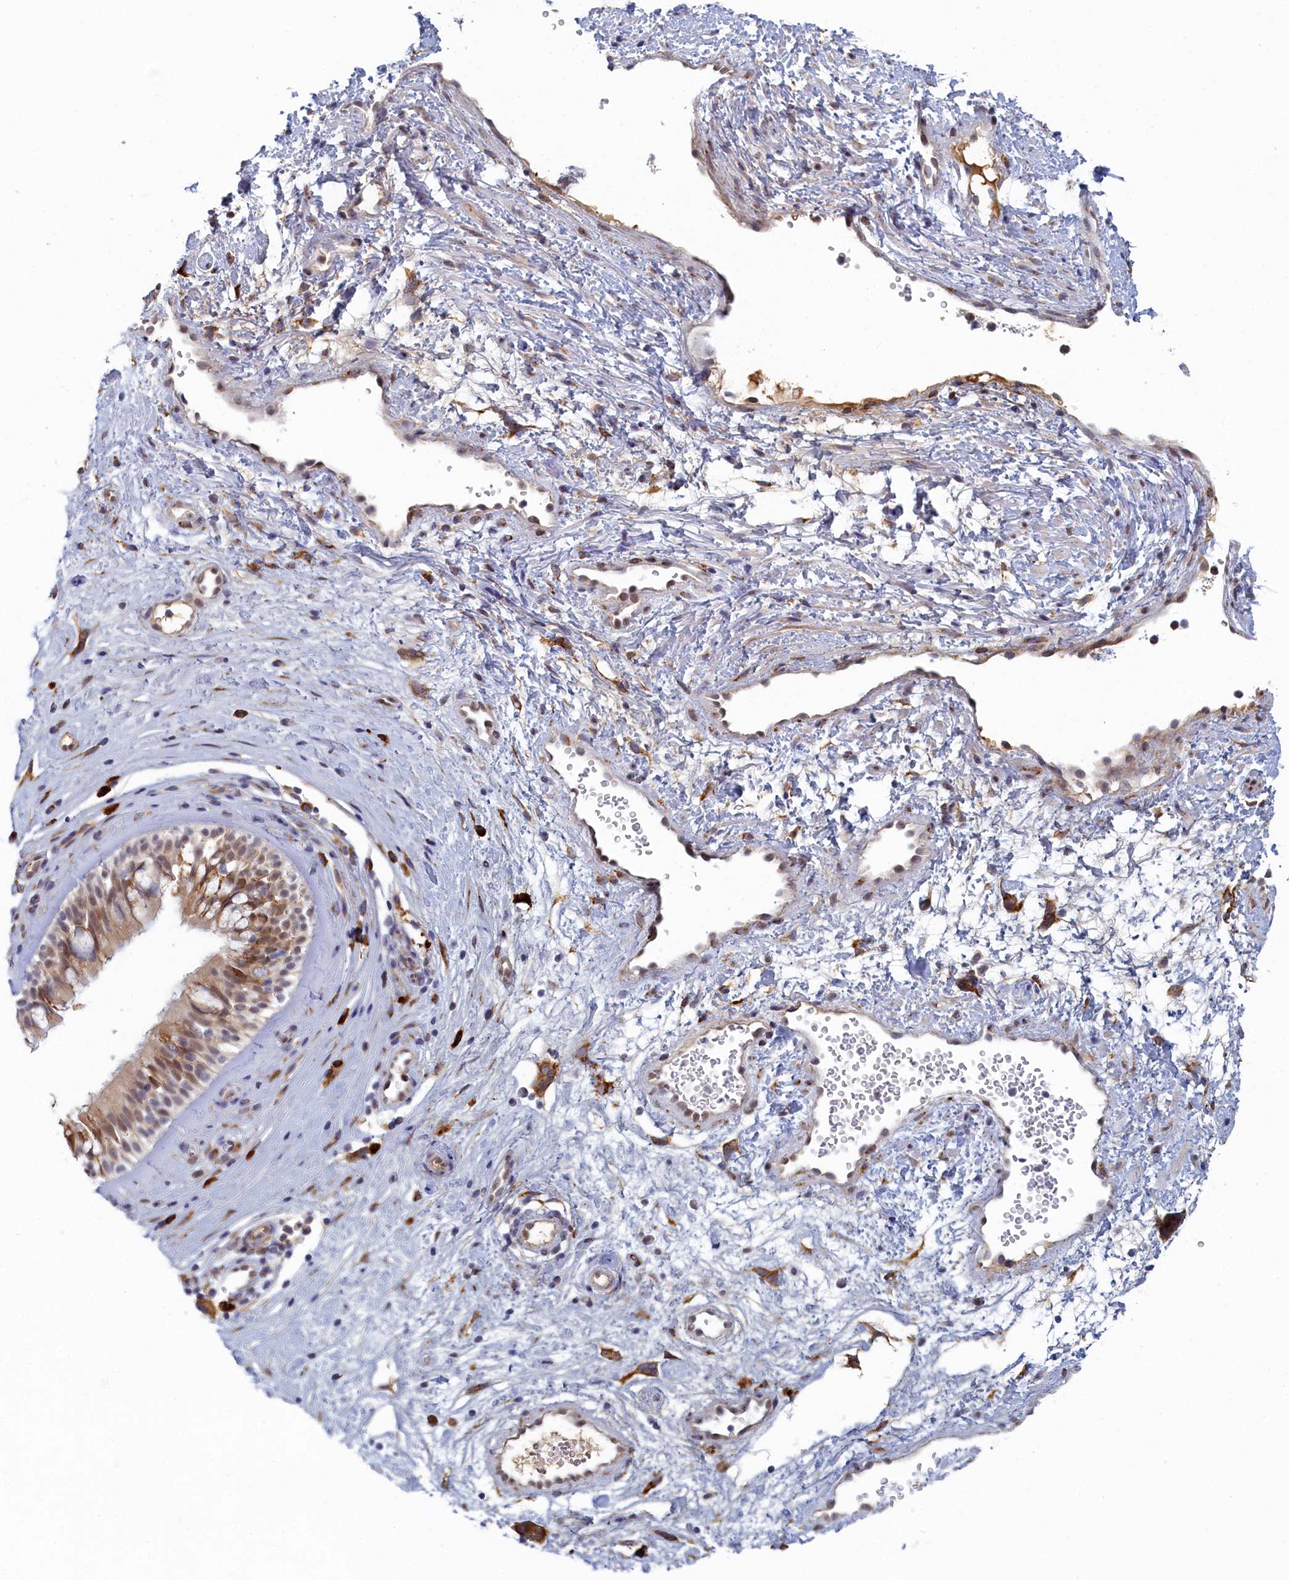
{"staining": {"intensity": "moderate", "quantity": ">75%", "location": "cytoplasmic/membranous,nuclear"}, "tissue": "nasopharynx", "cell_type": "Respiratory epithelial cells", "image_type": "normal", "snomed": [{"axis": "morphology", "description": "Normal tissue, NOS"}, {"axis": "topography", "description": "Nasopharynx"}], "caption": "IHC (DAB (3,3'-diaminobenzidine)) staining of unremarkable nasopharynx demonstrates moderate cytoplasmic/membranous,nuclear protein staining in approximately >75% of respiratory epithelial cells. The staining was performed using DAB, with brown indicating positive protein expression. Nuclei are stained blue with hematoxylin.", "gene": "DNAJC17", "patient": {"sex": "male", "age": 32}}